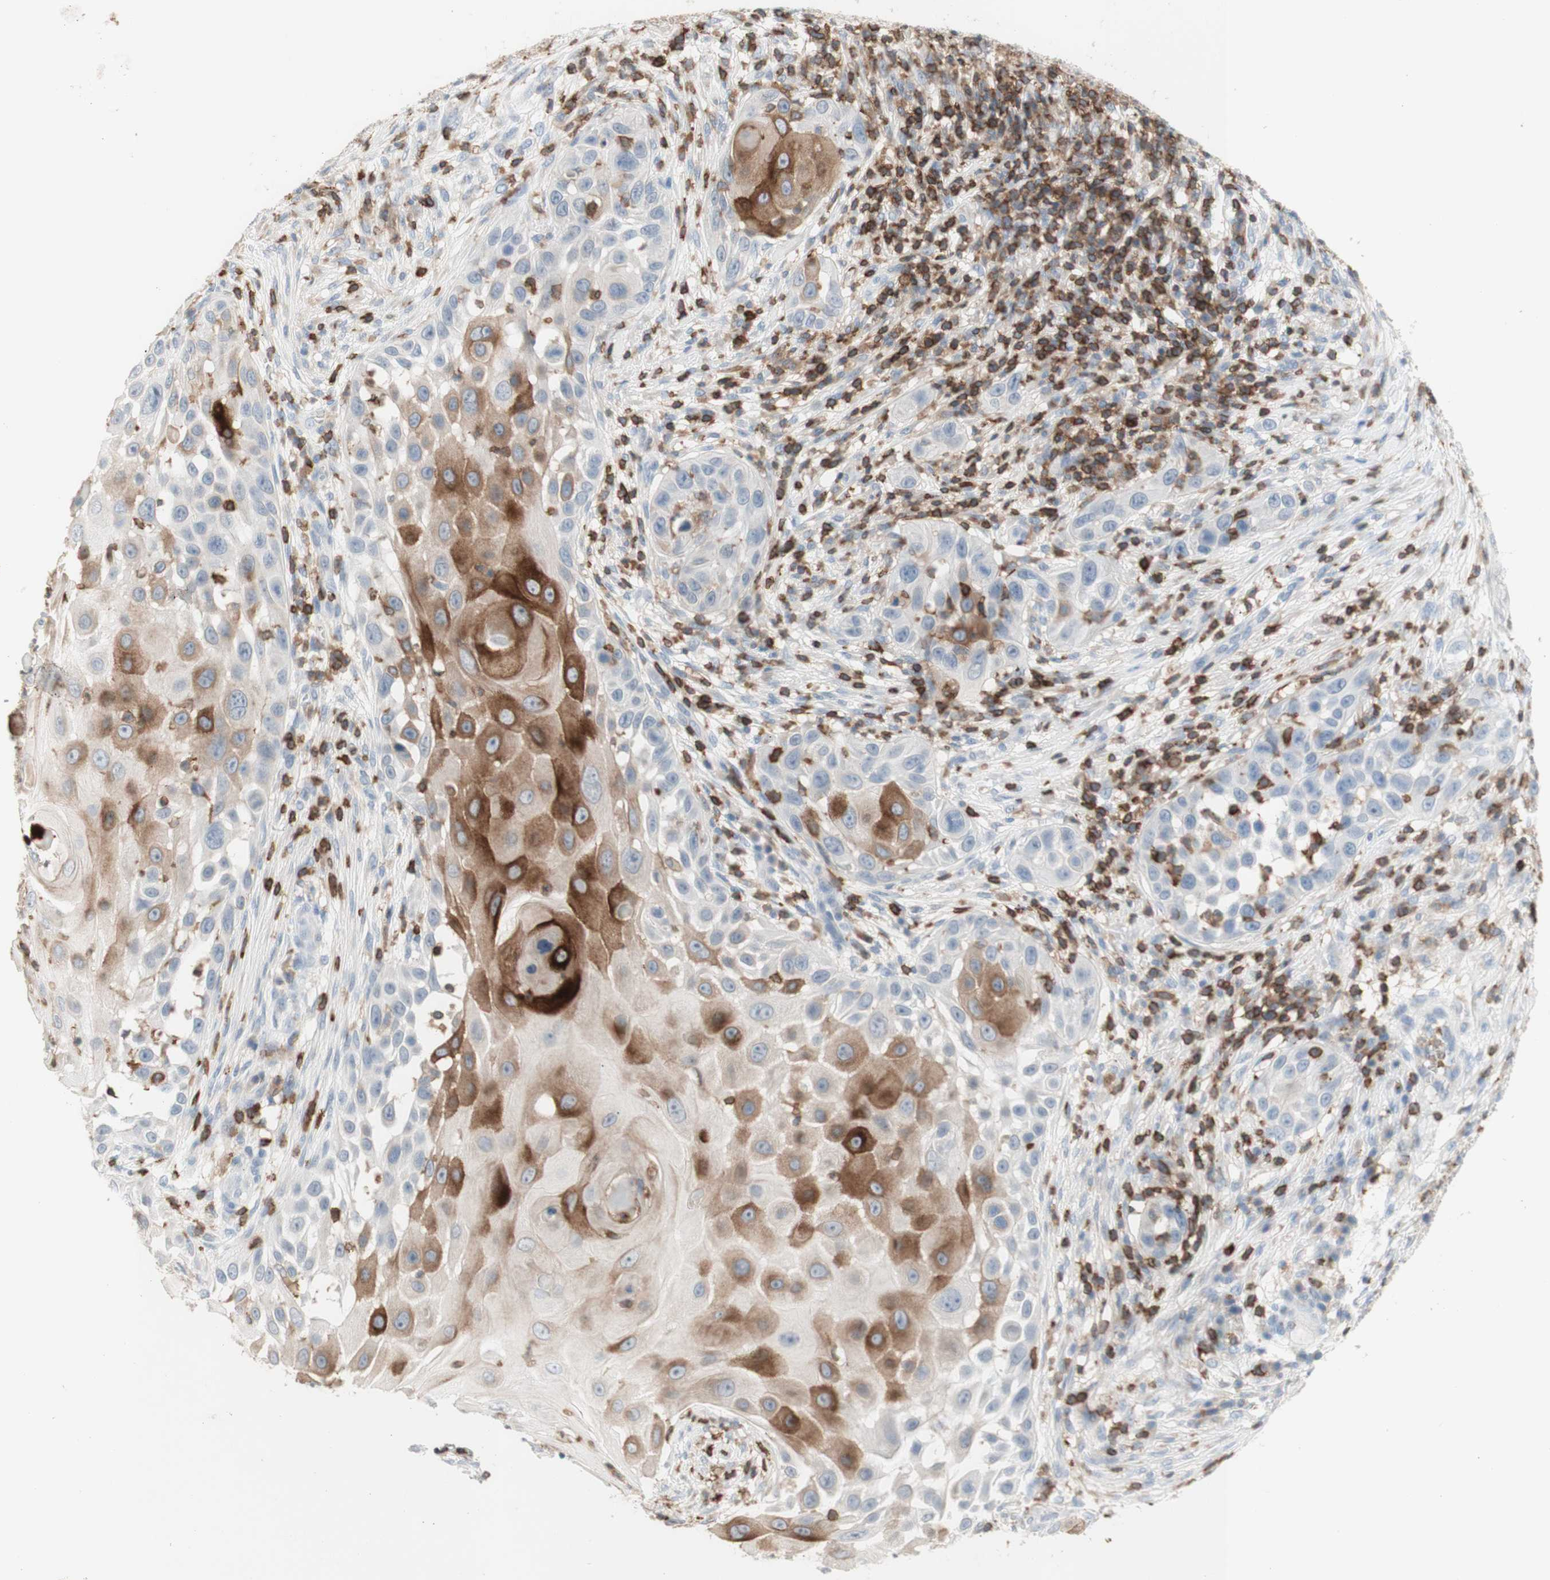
{"staining": {"intensity": "moderate", "quantity": "25%-75%", "location": "cytoplasmic/membranous"}, "tissue": "skin cancer", "cell_type": "Tumor cells", "image_type": "cancer", "snomed": [{"axis": "morphology", "description": "Squamous cell carcinoma, NOS"}, {"axis": "topography", "description": "Skin"}], "caption": "A medium amount of moderate cytoplasmic/membranous staining is identified in approximately 25%-75% of tumor cells in skin squamous cell carcinoma tissue. (brown staining indicates protein expression, while blue staining denotes nuclei).", "gene": "SPINK6", "patient": {"sex": "female", "age": 44}}